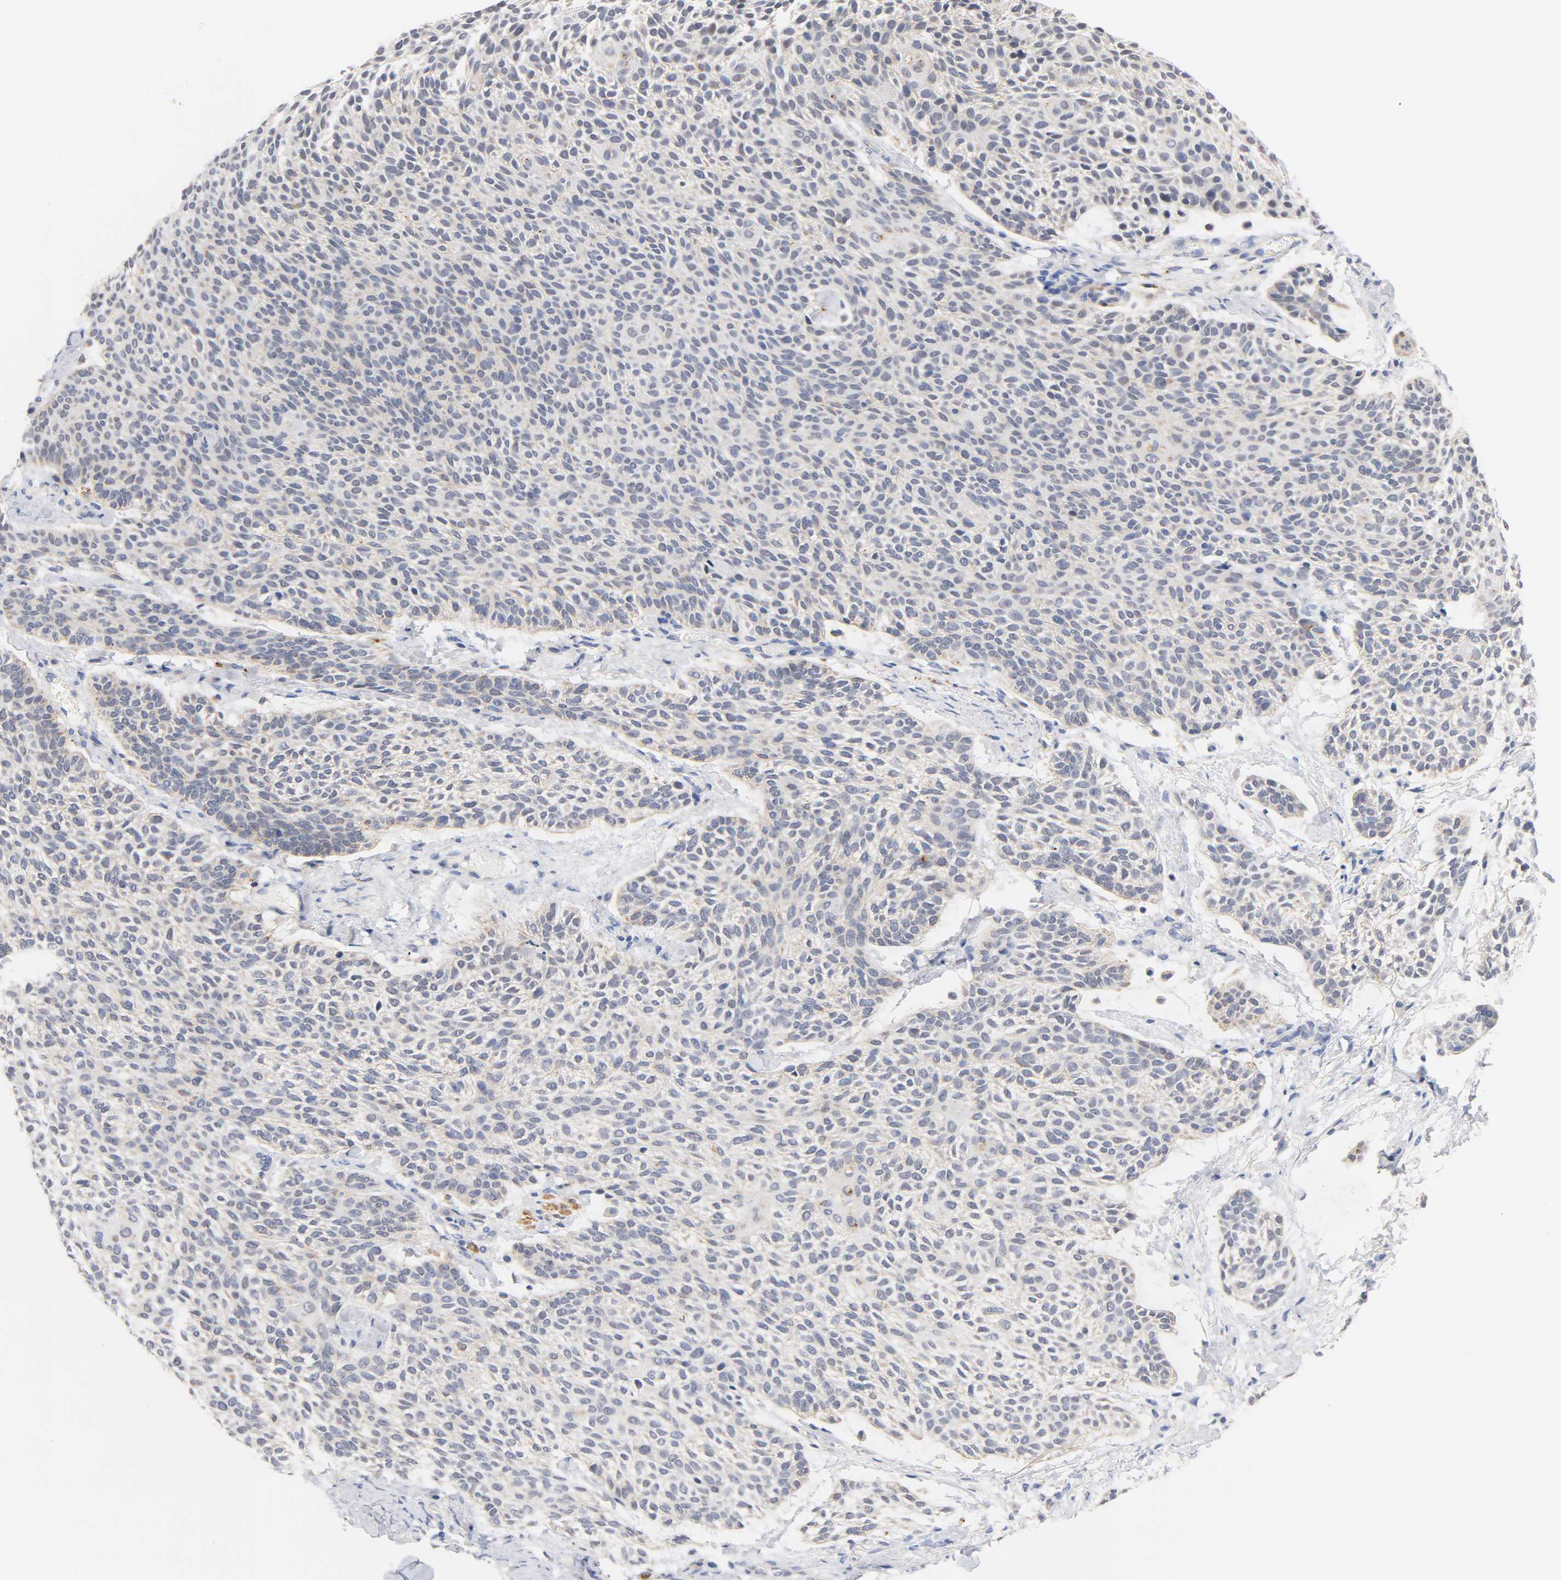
{"staining": {"intensity": "negative", "quantity": "none", "location": "none"}, "tissue": "skin cancer", "cell_type": "Tumor cells", "image_type": "cancer", "snomed": [{"axis": "morphology", "description": "Normal tissue, NOS"}, {"axis": "morphology", "description": "Basal cell carcinoma"}, {"axis": "topography", "description": "Skin"}], "caption": "Immunohistochemistry (IHC) micrograph of neoplastic tissue: human skin basal cell carcinoma stained with DAB demonstrates no significant protein expression in tumor cells.", "gene": "SEMA5A", "patient": {"sex": "female", "age": 70}}